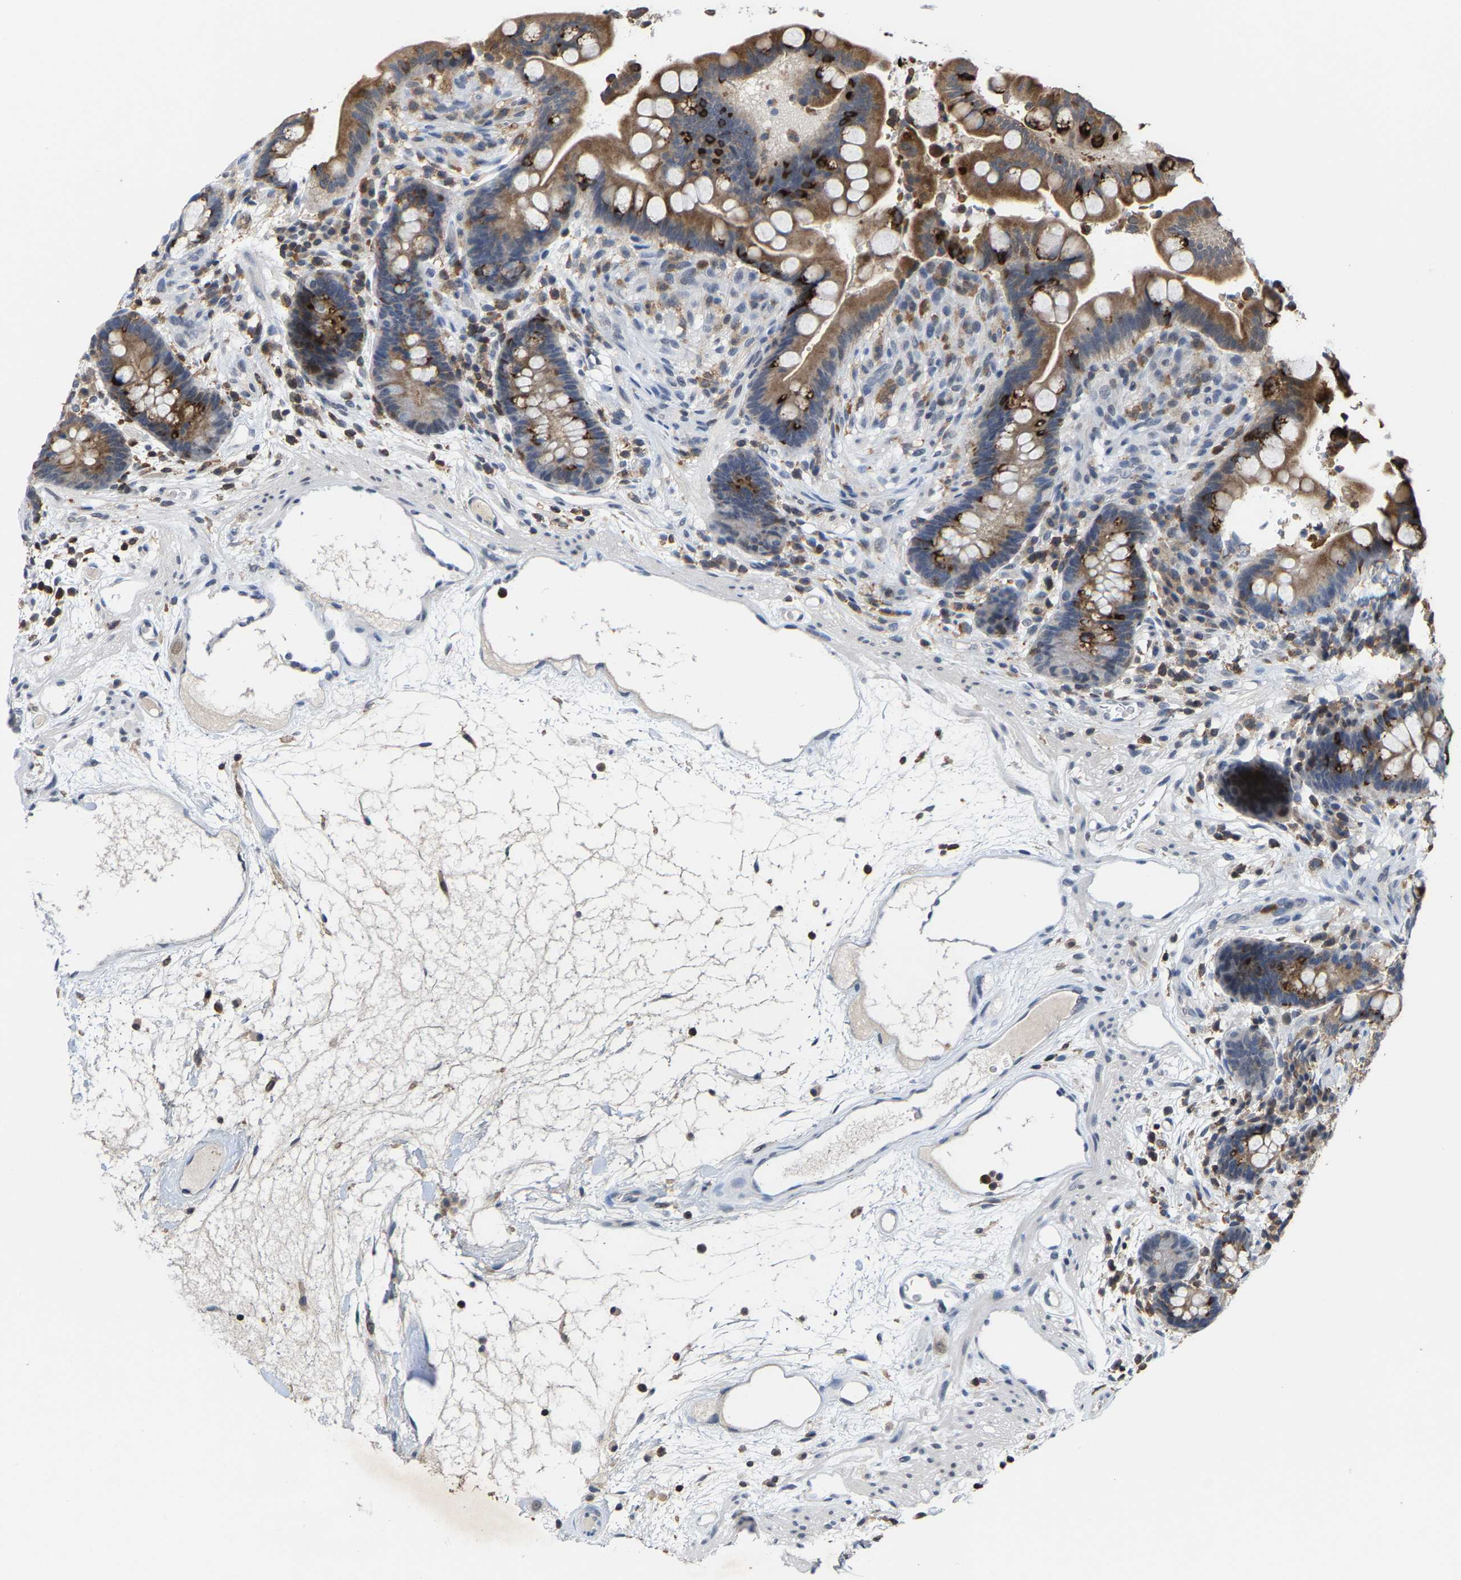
{"staining": {"intensity": "weak", "quantity": ">75%", "location": "cytoplasmic/membranous"}, "tissue": "colon", "cell_type": "Endothelial cells", "image_type": "normal", "snomed": [{"axis": "morphology", "description": "Normal tissue, NOS"}, {"axis": "topography", "description": "Colon"}], "caption": "Weak cytoplasmic/membranous staining is appreciated in approximately >75% of endothelial cells in unremarkable colon.", "gene": "FGD3", "patient": {"sex": "male", "age": 73}}